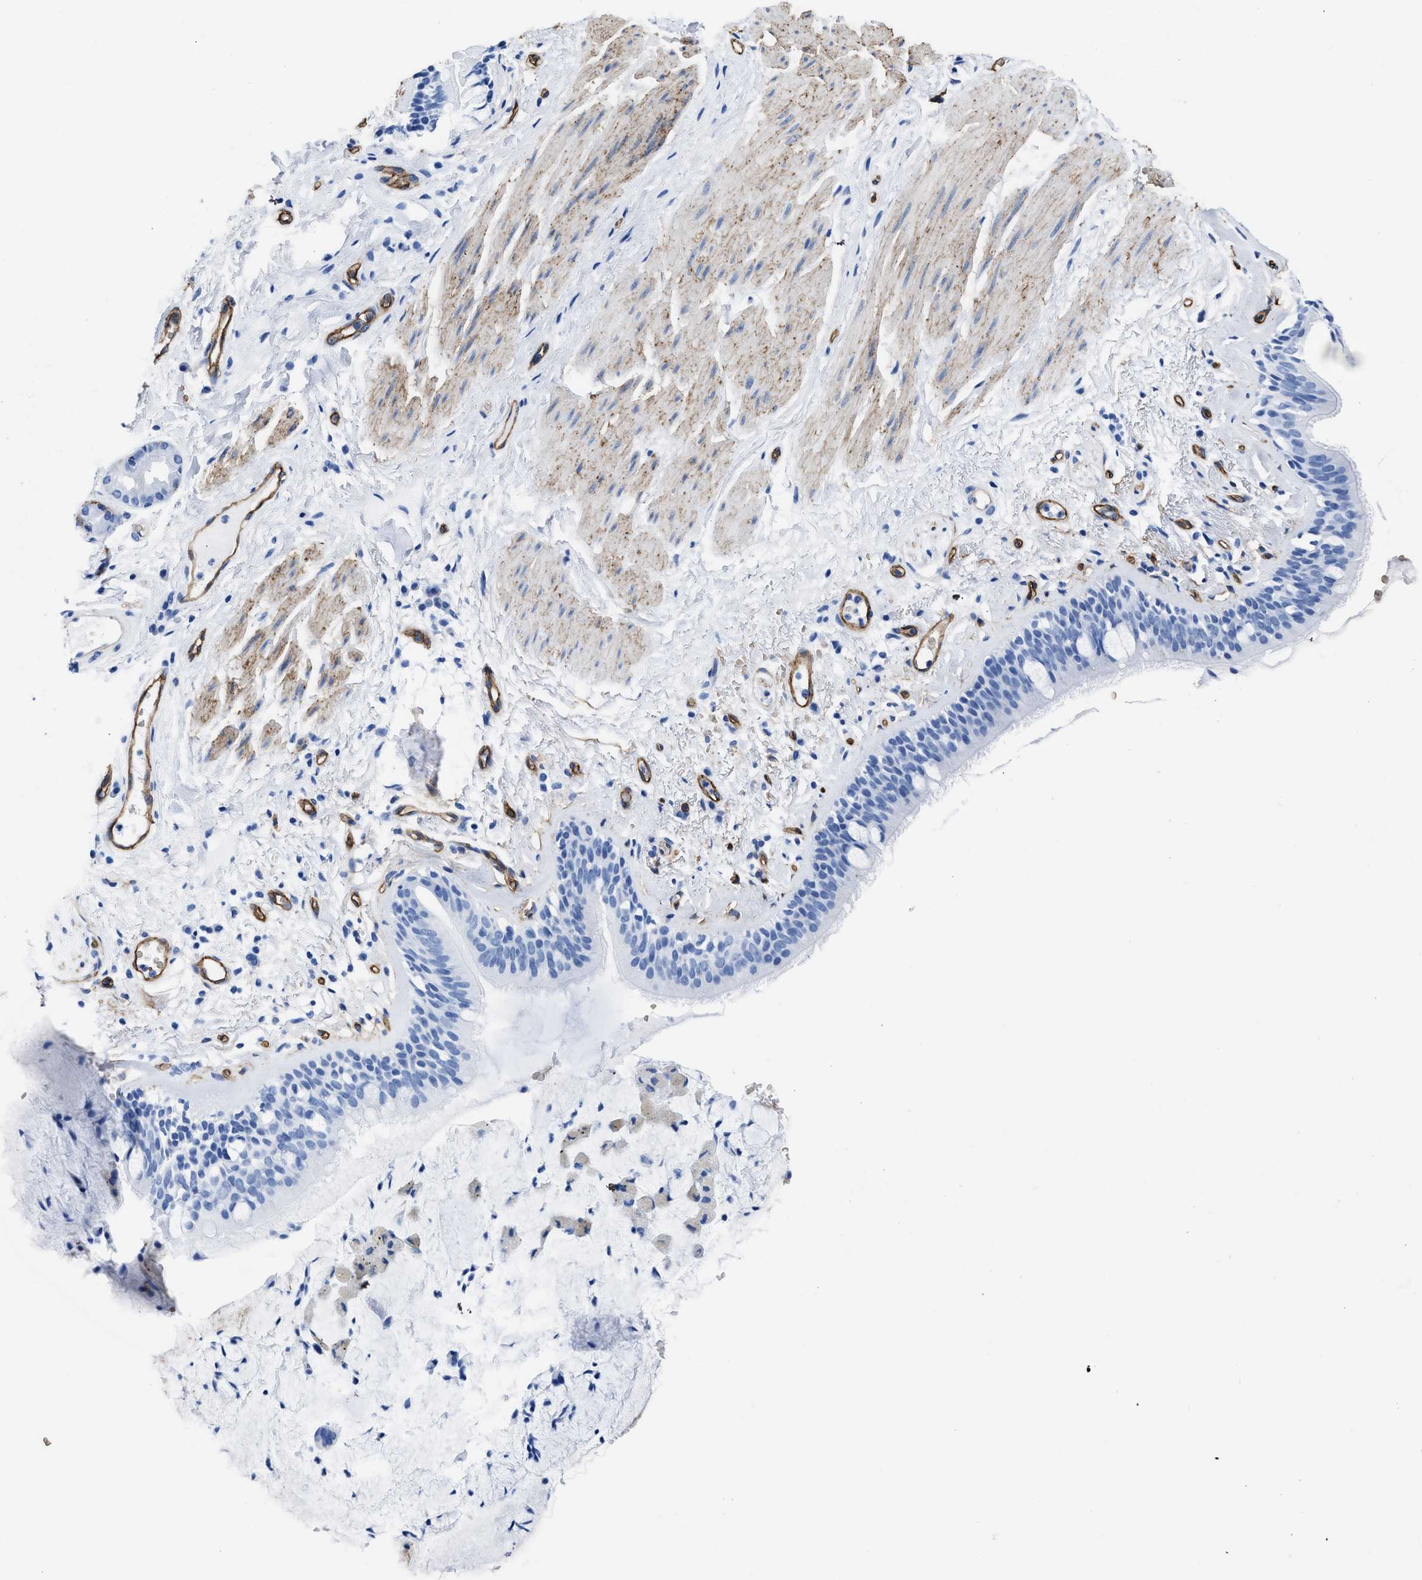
{"staining": {"intensity": "negative", "quantity": "none", "location": "none"}, "tissue": "bronchus", "cell_type": "Respiratory epithelial cells", "image_type": "normal", "snomed": [{"axis": "morphology", "description": "Normal tissue, NOS"}, {"axis": "topography", "description": "Cartilage tissue"}], "caption": "An image of bronchus stained for a protein exhibits no brown staining in respiratory epithelial cells.", "gene": "AQP1", "patient": {"sex": "female", "age": 63}}